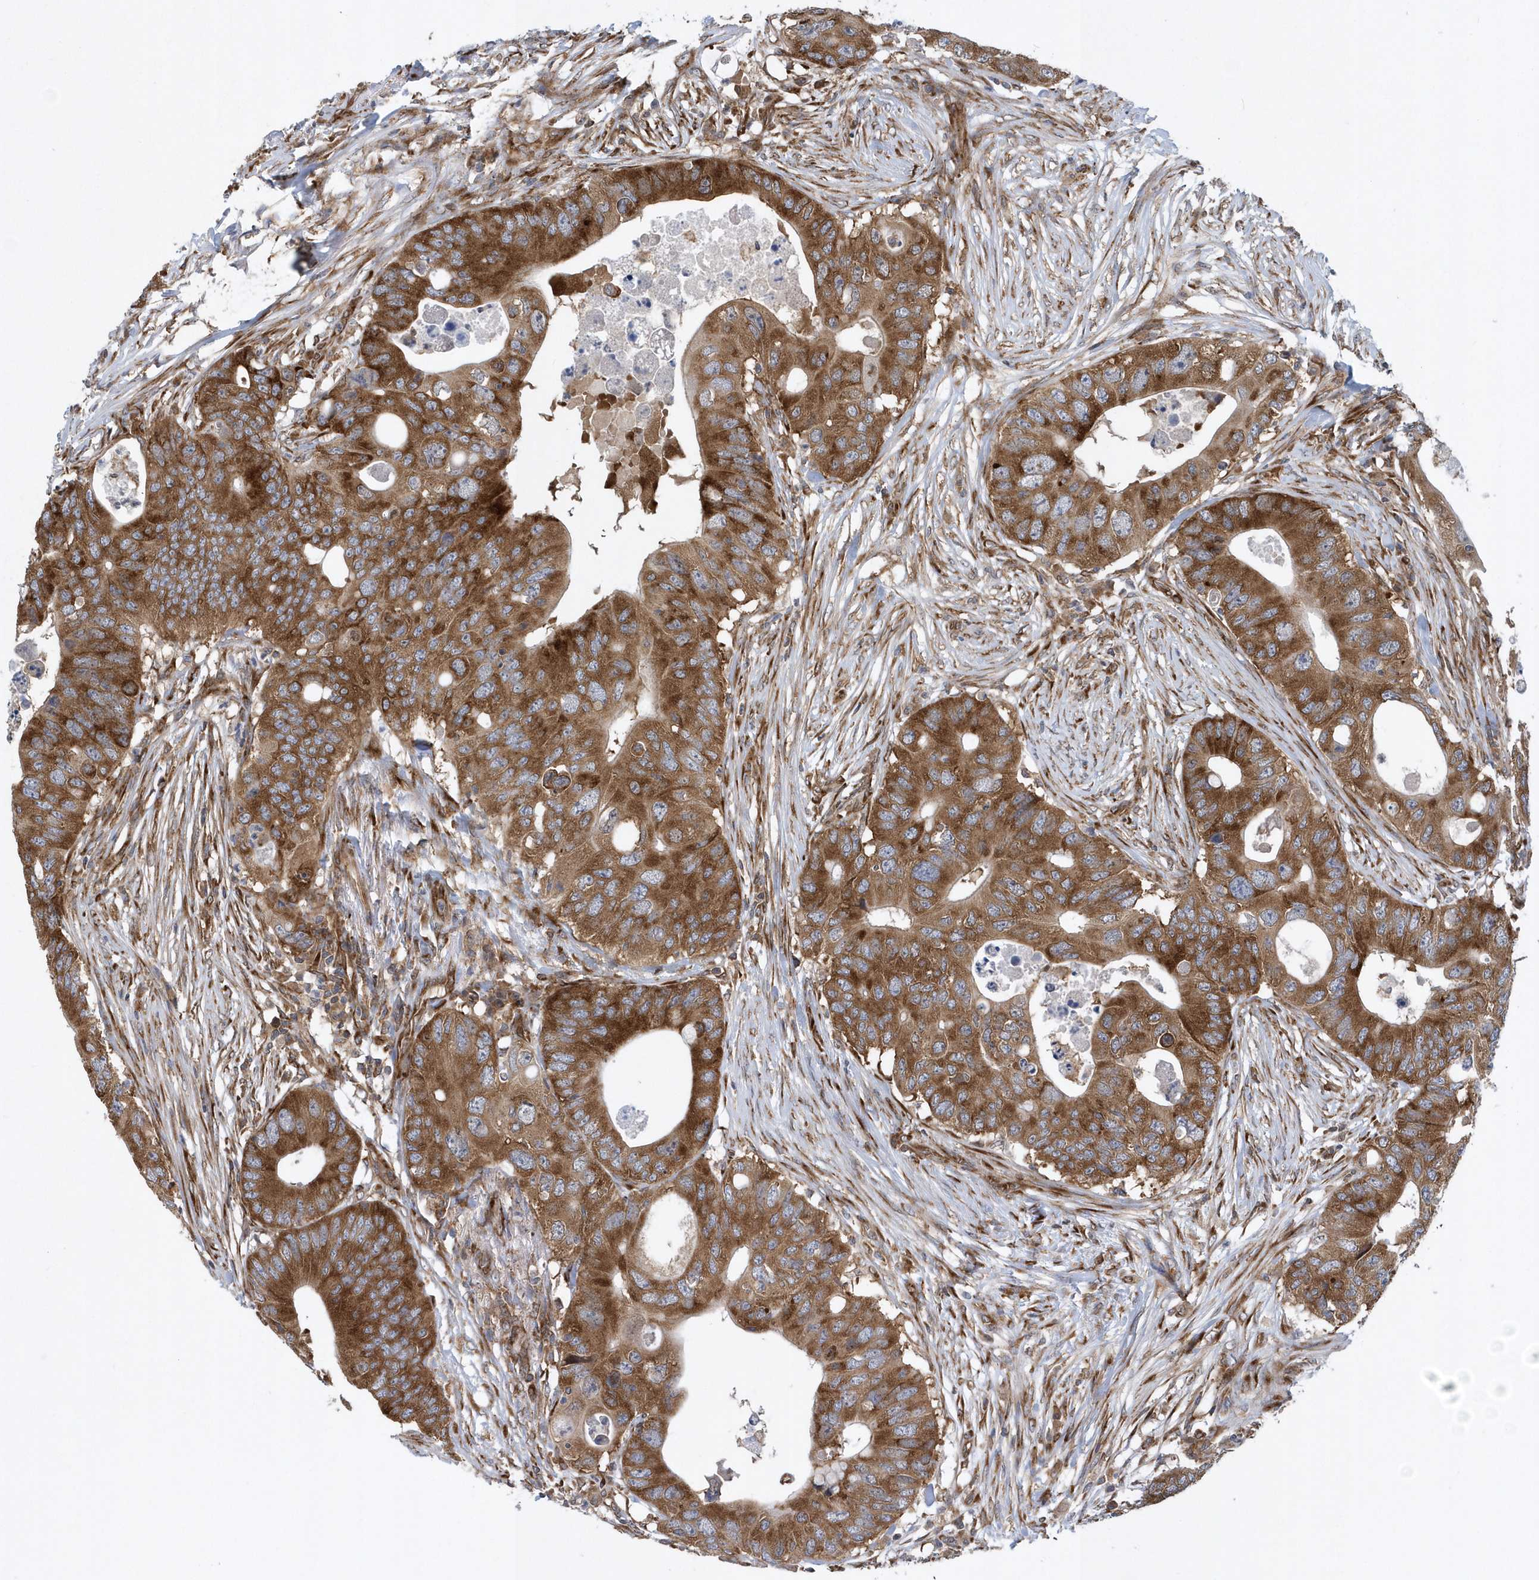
{"staining": {"intensity": "moderate", "quantity": ">75%", "location": "cytoplasmic/membranous"}, "tissue": "colorectal cancer", "cell_type": "Tumor cells", "image_type": "cancer", "snomed": [{"axis": "morphology", "description": "Adenocarcinoma, NOS"}, {"axis": "topography", "description": "Colon"}], "caption": "Human adenocarcinoma (colorectal) stained with a brown dye reveals moderate cytoplasmic/membranous positive positivity in approximately >75% of tumor cells.", "gene": "PHF1", "patient": {"sex": "male", "age": 71}}